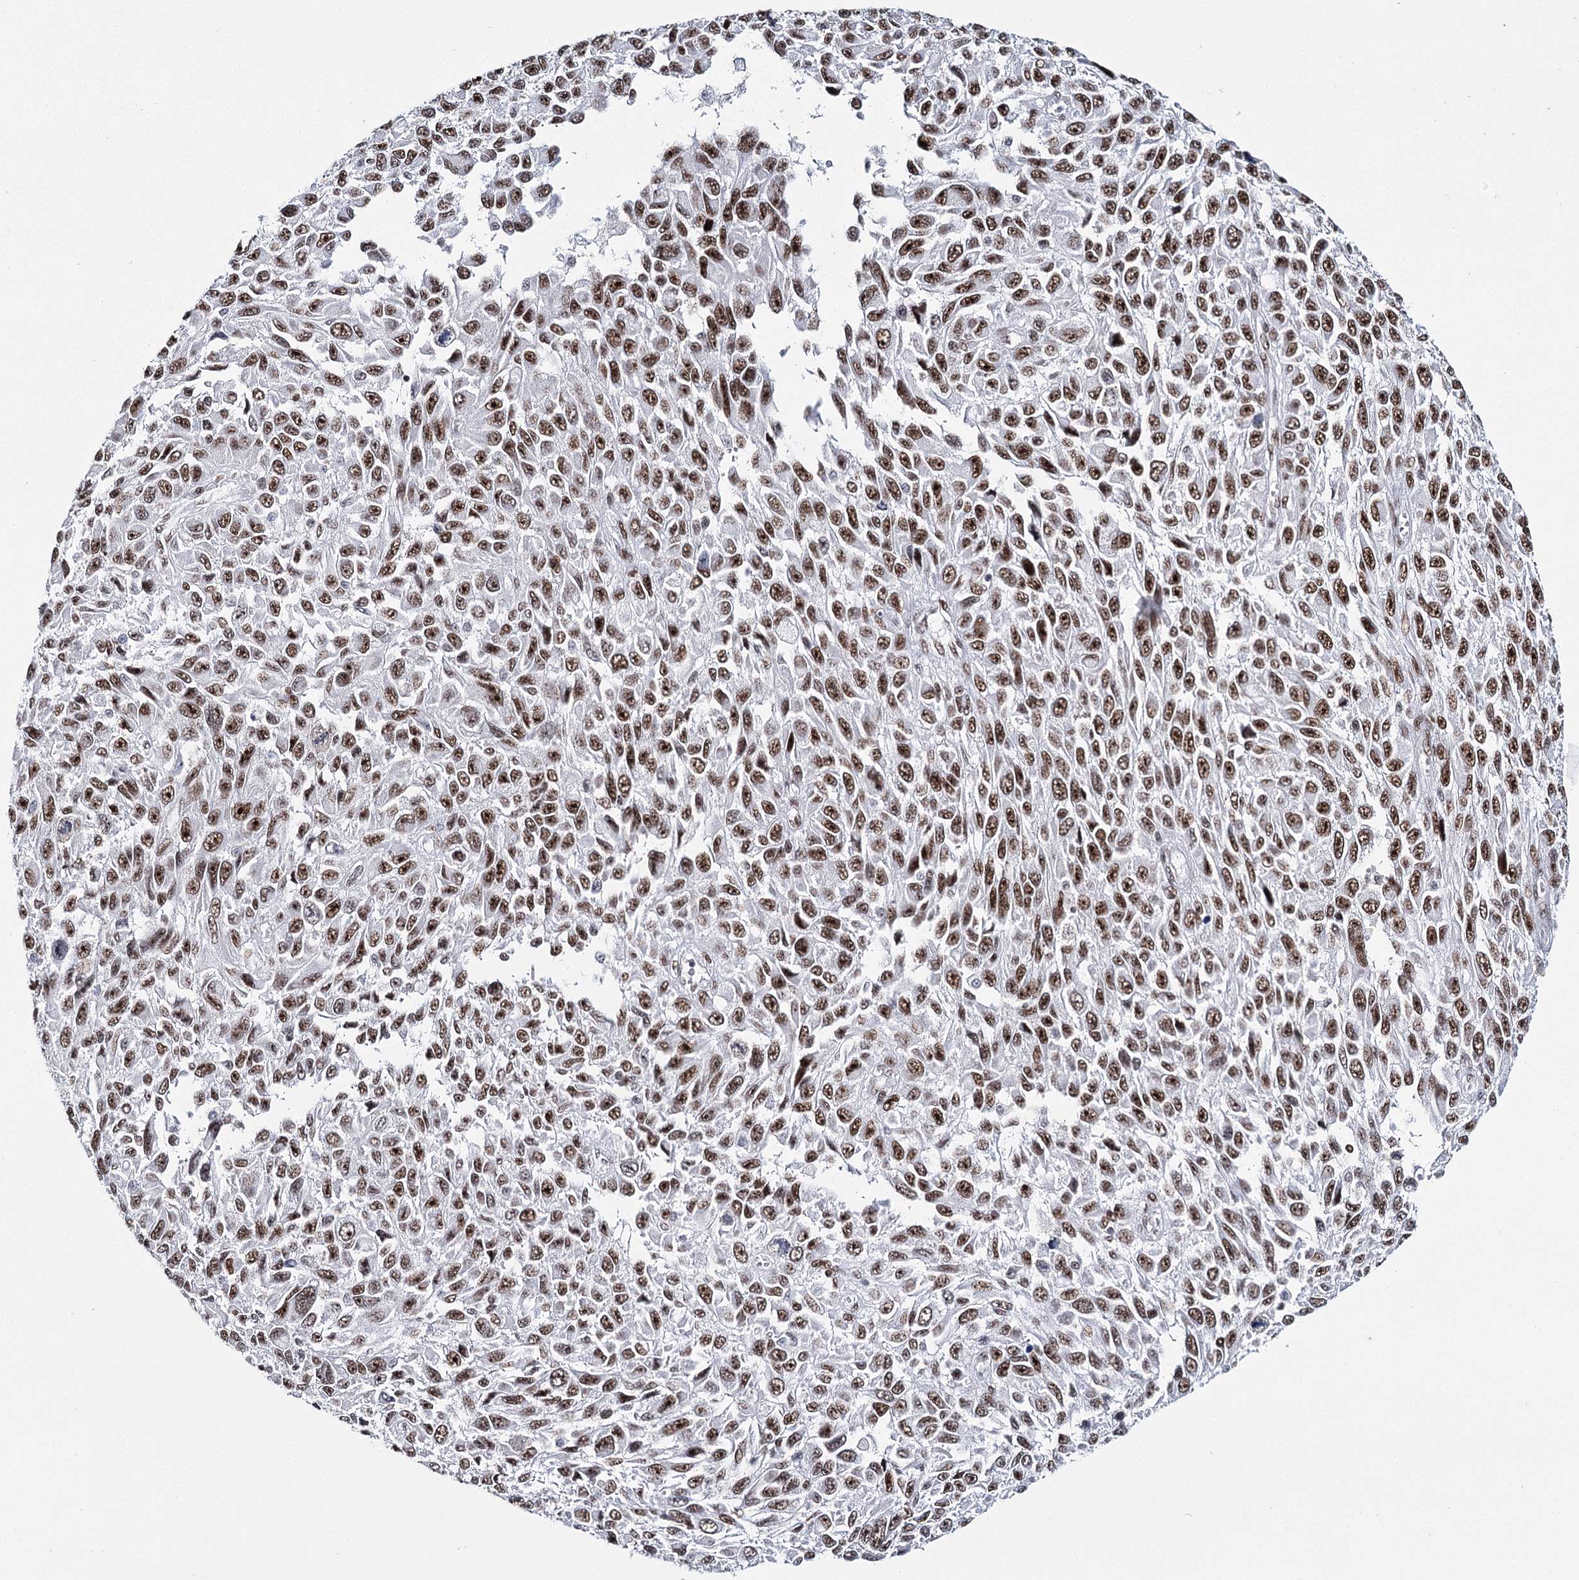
{"staining": {"intensity": "strong", "quantity": ">75%", "location": "nuclear"}, "tissue": "melanoma", "cell_type": "Tumor cells", "image_type": "cancer", "snomed": [{"axis": "morphology", "description": "Normal tissue, NOS"}, {"axis": "morphology", "description": "Malignant melanoma, NOS"}, {"axis": "topography", "description": "Skin"}], "caption": "About >75% of tumor cells in human malignant melanoma display strong nuclear protein expression as visualized by brown immunohistochemical staining.", "gene": "SCAF8", "patient": {"sex": "female", "age": 96}}